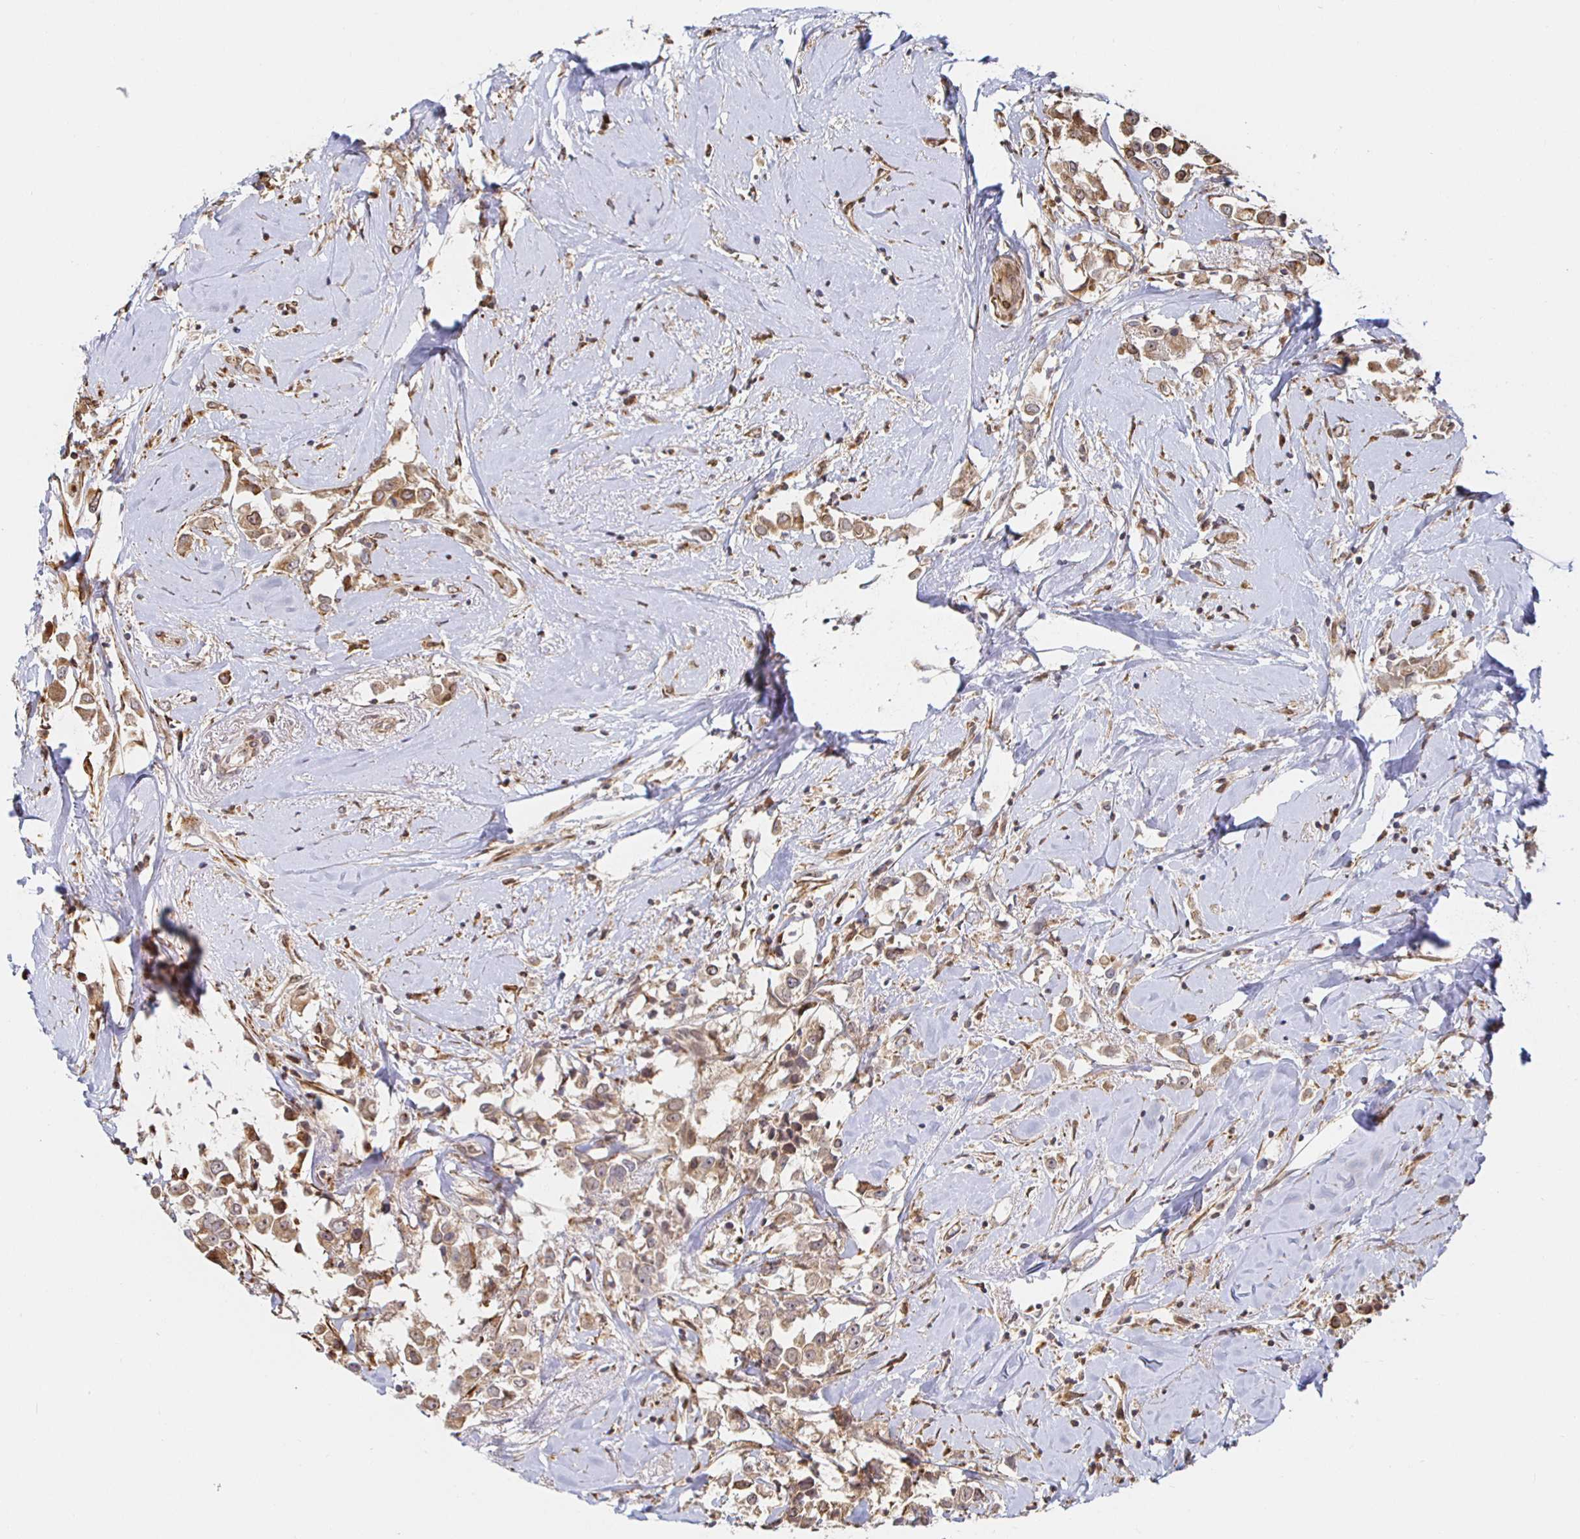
{"staining": {"intensity": "moderate", "quantity": ">75%", "location": "cytoplasmic/membranous"}, "tissue": "breast cancer", "cell_type": "Tumor cells", "image_type": "cancer", "snomed": [{"axis": "morphology", "description": "Duct carcinoma"}, {"axis": "topography", "description": "Breast"}], "caption": "Breast cancer (invasive ductal carcinoma) stained with a protein marker exhibits moderate staining in tumor cells.", "gene": "STRAP", "patient": {"sex": "female", "age": 61}}